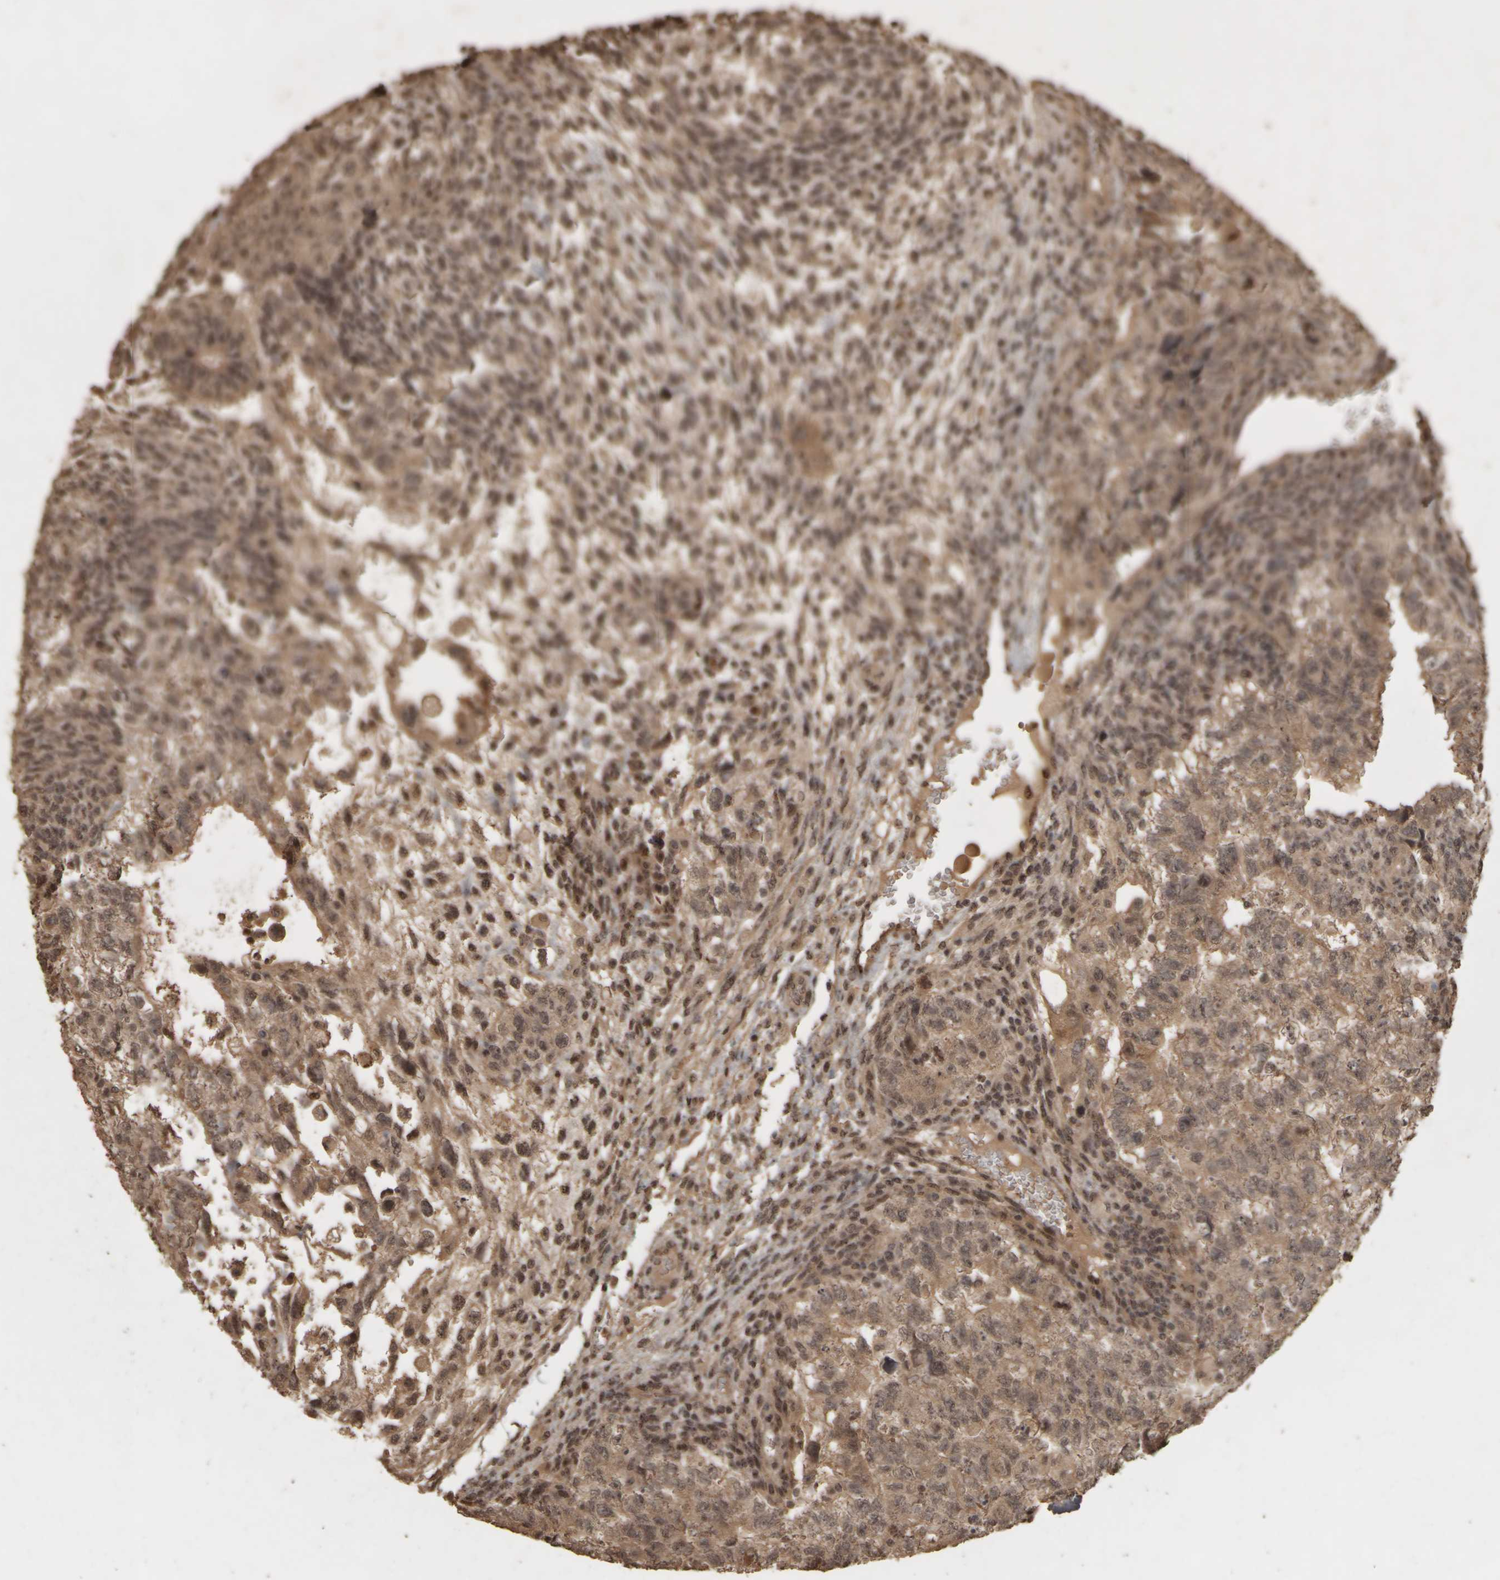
{"staining": {"intensity": "moderate", "quantity": ">75%", "location": "cytoplasmic/membranous"}, "tissue": "testis cancer", "cell_type": "Tumor cells", "image_type": "cancer", "snomed": [{"axis": "morphology", "description": "Carcinoma, Embryonal, NOS"}, {"axis": "topography", "description": "Testis"}], "caption": "The micrograph displays immunohistochemical staining of embryonal carcinoma (testis). There is moderate cytoplasmic/membranous positivity is seen in about >75% of tumor cells. (DAB IHC, brown staining for protein, blue staining for nuclei).", "gene": "ACO1", "patient": {"sex": "male", "age": 36}}